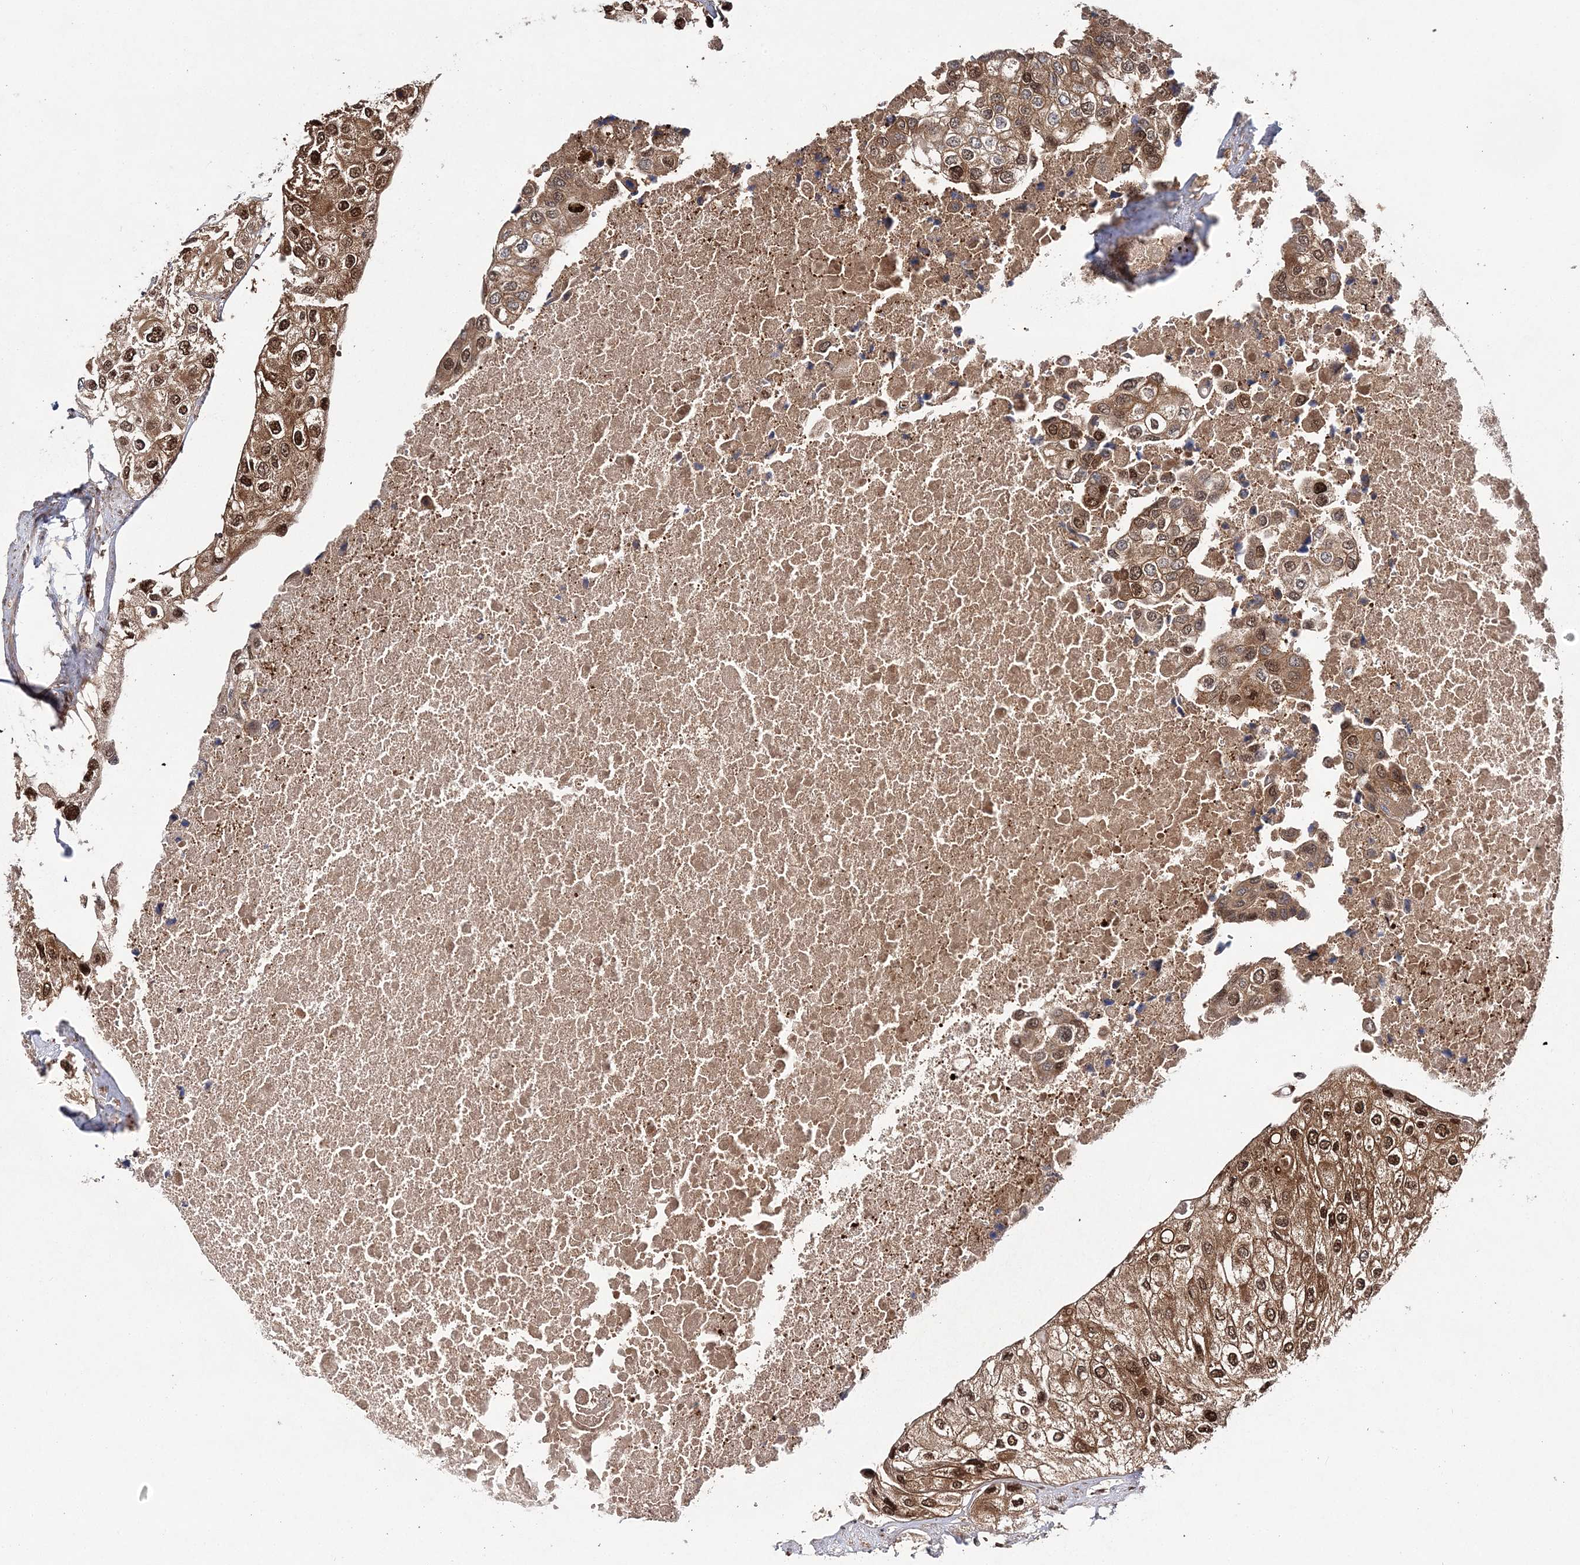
{"staining": {"intensity": "moderate", "quantity": ">75%", "location": "cytoplasmic/membranous,nuclear"}, "tissue": "urothelial cancer", "cell_type": "Tumor cells", "image_type": "cancer", "snomed": [{"axis": "morphology", "description": "Urothelial carcinoma, High grade"}, {"axis": "topography", "description": "Urinary bladder"}], "caption": "Immunohistochemical staining of urothelial carcinoma (high-grade) shows medium levels of moderate cytoplasmic/membranous and nuclear expression in about >75% of tumor cells.", "gene": "NIF3L1", "patient": {"sex": "male", "age": 64}}